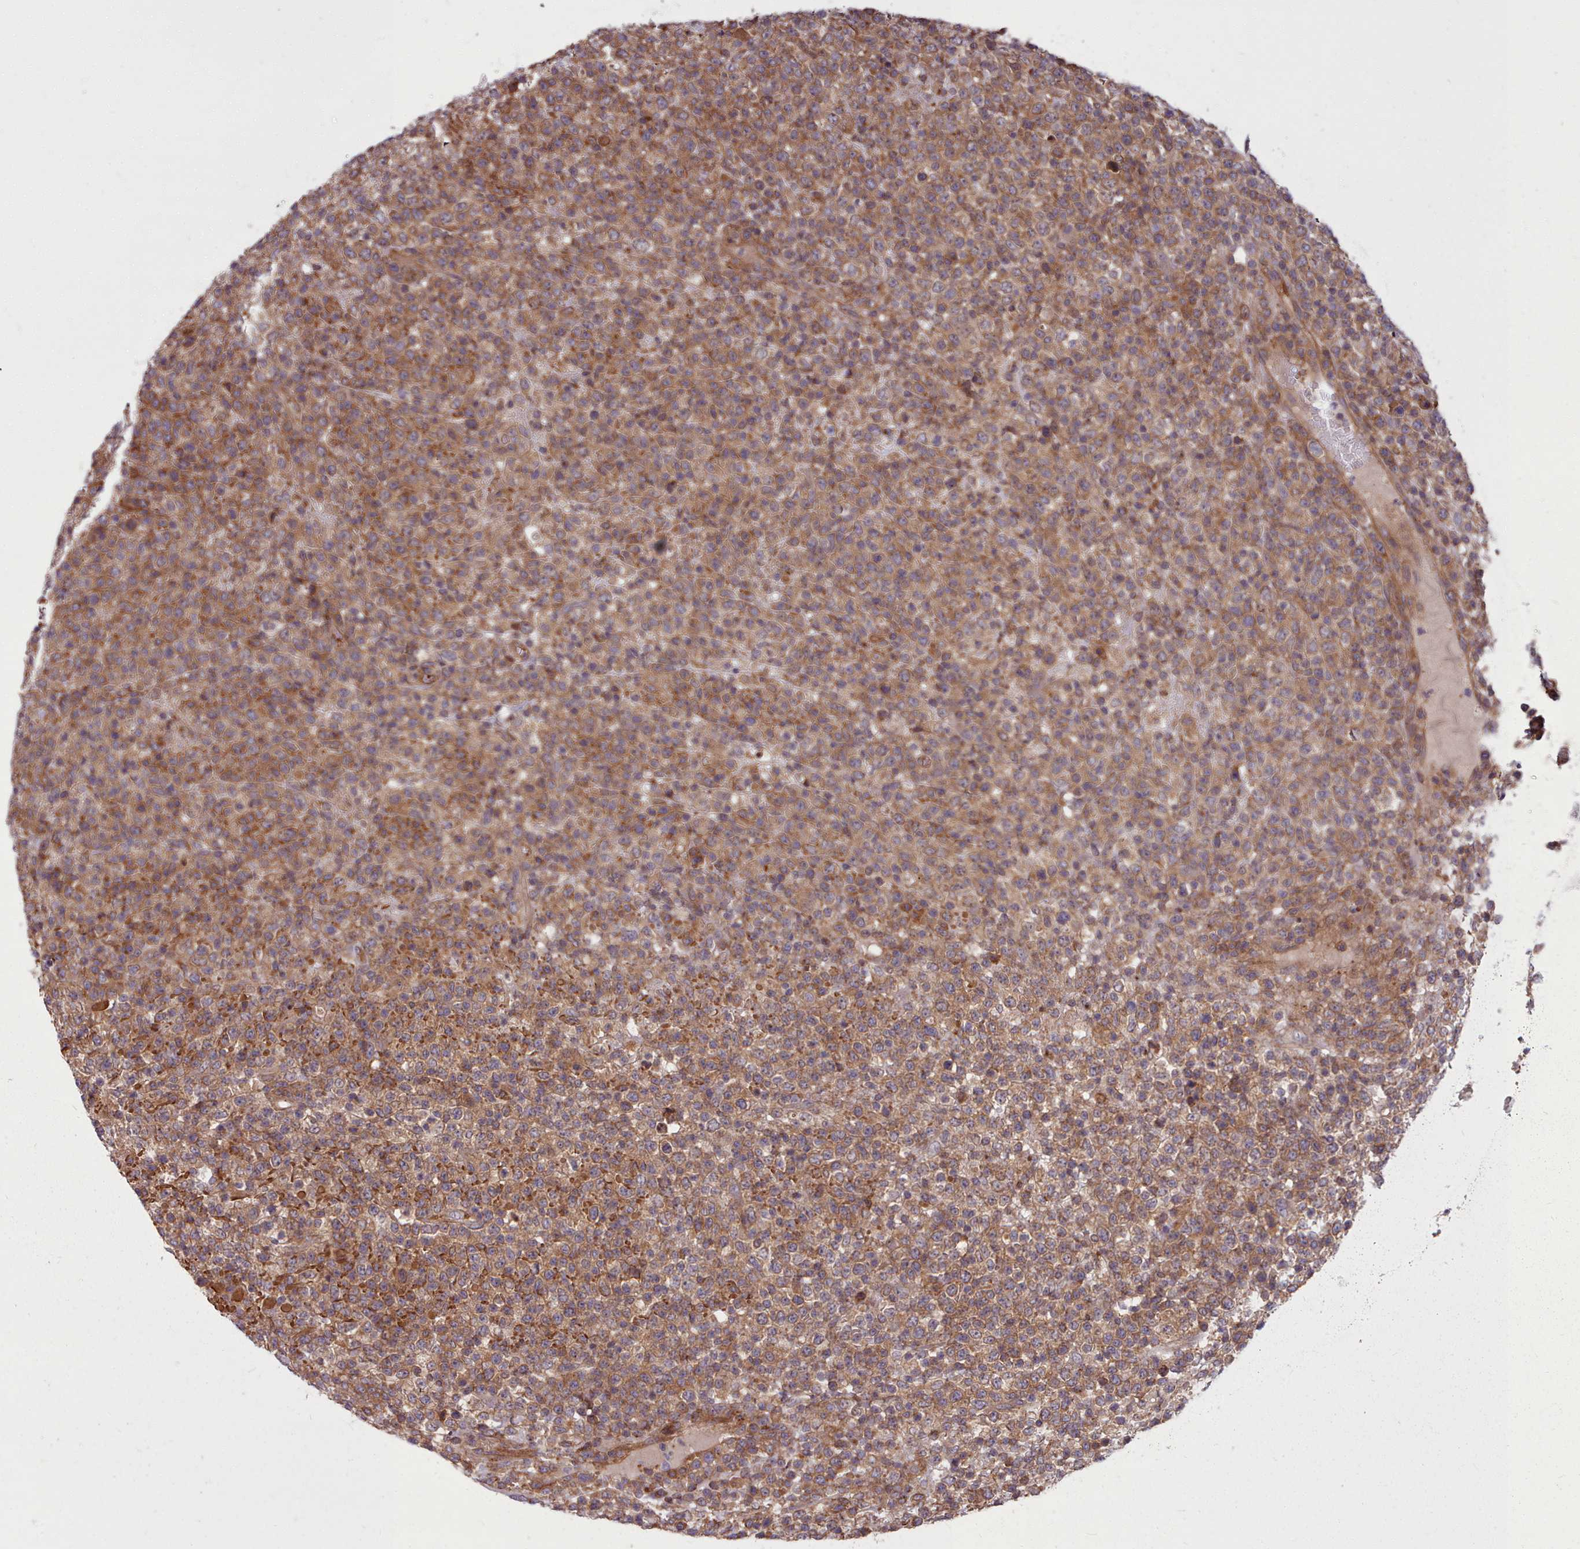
{"staining": {"intensity": "moderate", "quantity": ">75%", "location": "cytoplasmic/membranous"}, "tissue": "lymphoma", "cell_type": "Tumor cells", "image_type": "cancer", "snomed": [{"axis": "morphology", "description": "Malignant lymphoma, non-Hodgkin's type, High grade"}, {"axis": "topography", "description": "Colon"}], "caption": "DAB immunohistochemical staining of human malignant lymphoma, non-Hodgkin's type (high-grade) displays moderate cytoplasmic/membranous protein positivity in approximately >75% of tumor cells.", "gene": "STUB1", "patient": {"sex": "female", "age": 53}}